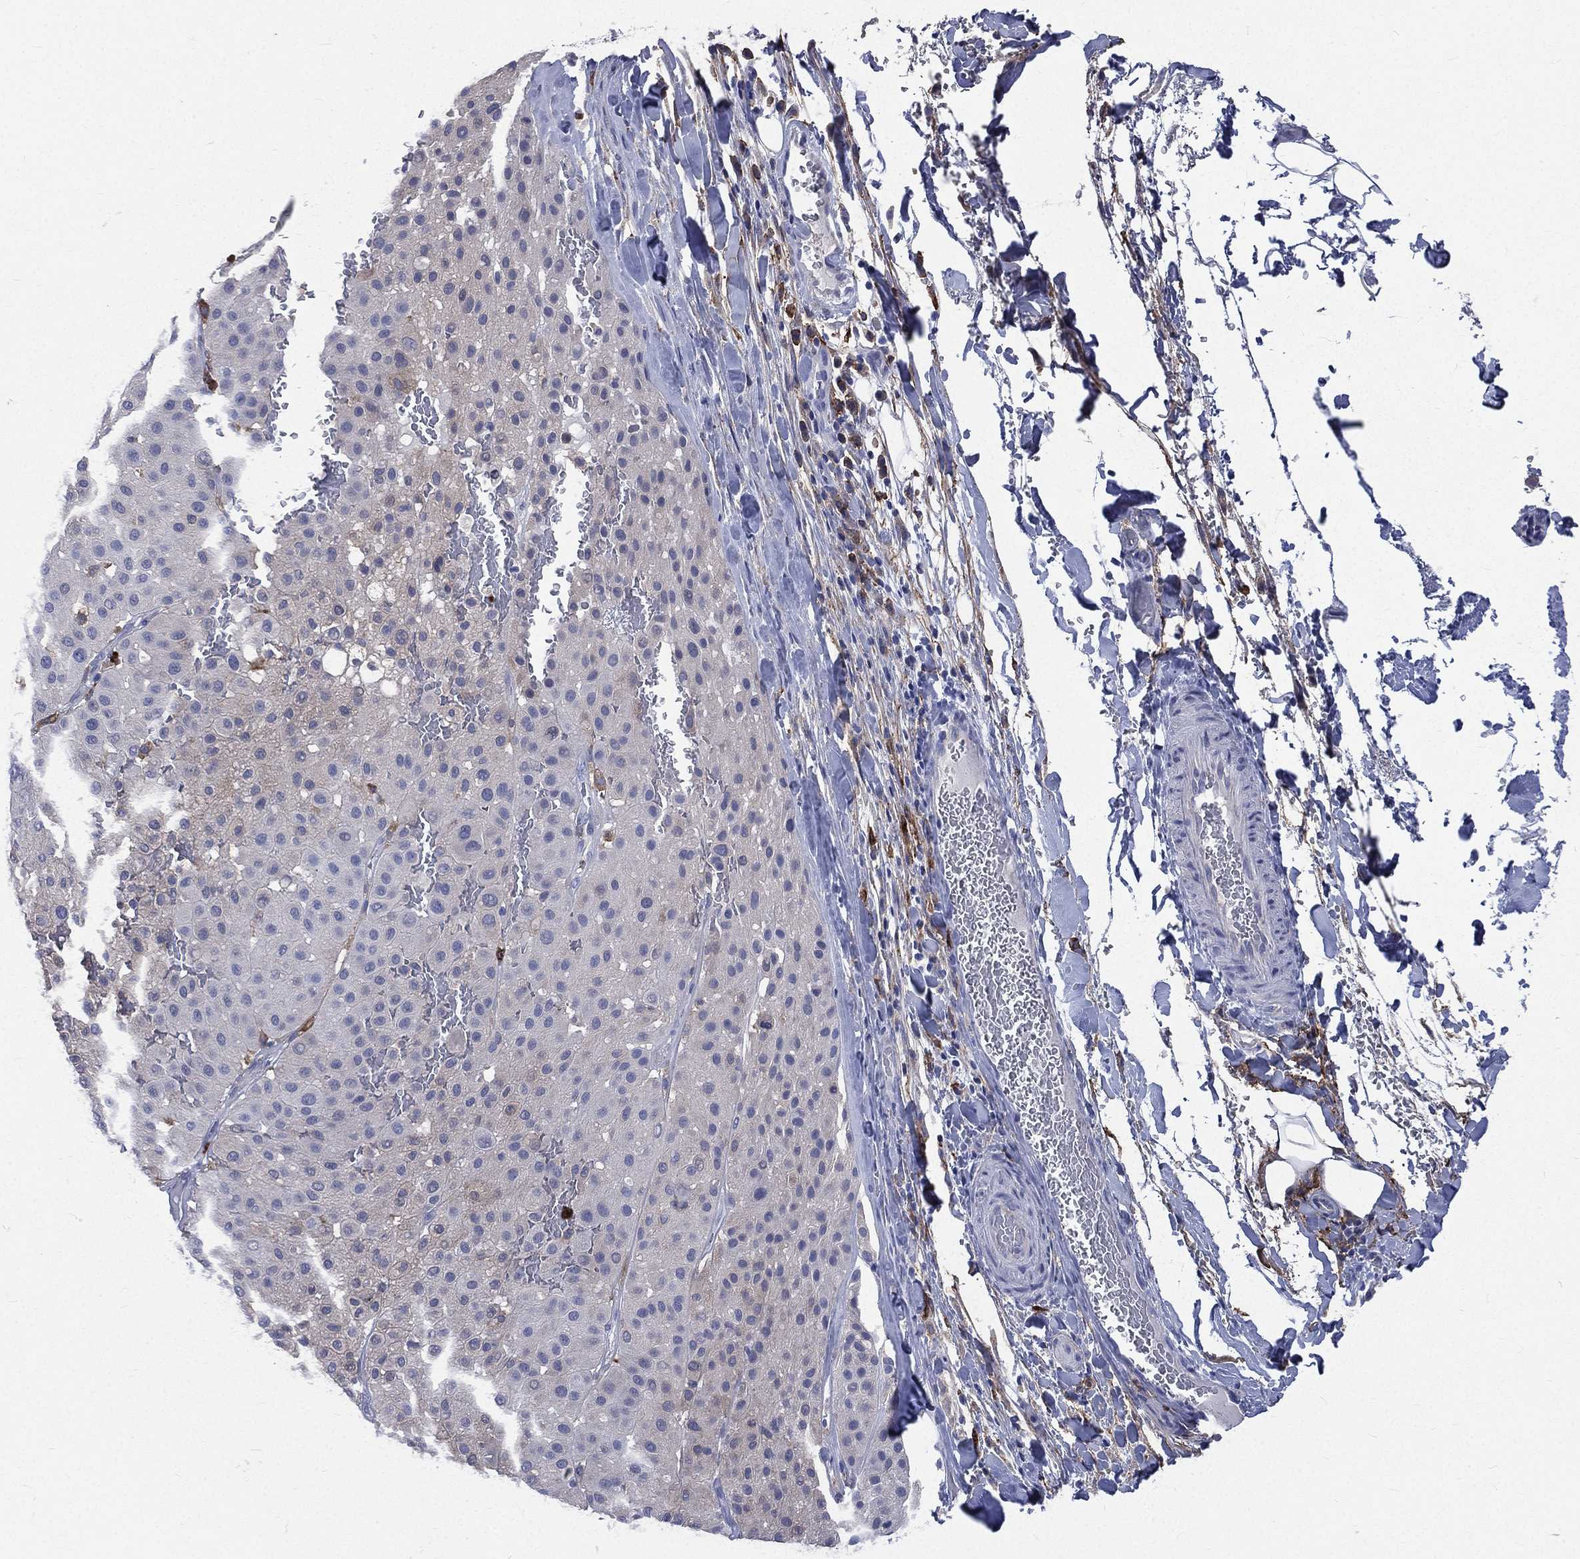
{"staining": {"intensity": "negative", "quantity": "none", "location": "none"}, "tissue": "melanoma", "cell_type": "Tumor cells", "image_type": "cancer", "snomed": [{"axis": "morphology", "description": "Malignant melanoma, Metastatic site"}, {"axis": "topography", "description": "Smooth muscle"}], "caption": "Immunohistochemical staining of human melanoma demonstrates no significant staining in tumor cells.", "gene": "BASP1", "patient": {"sex": "male", "age": 41}}